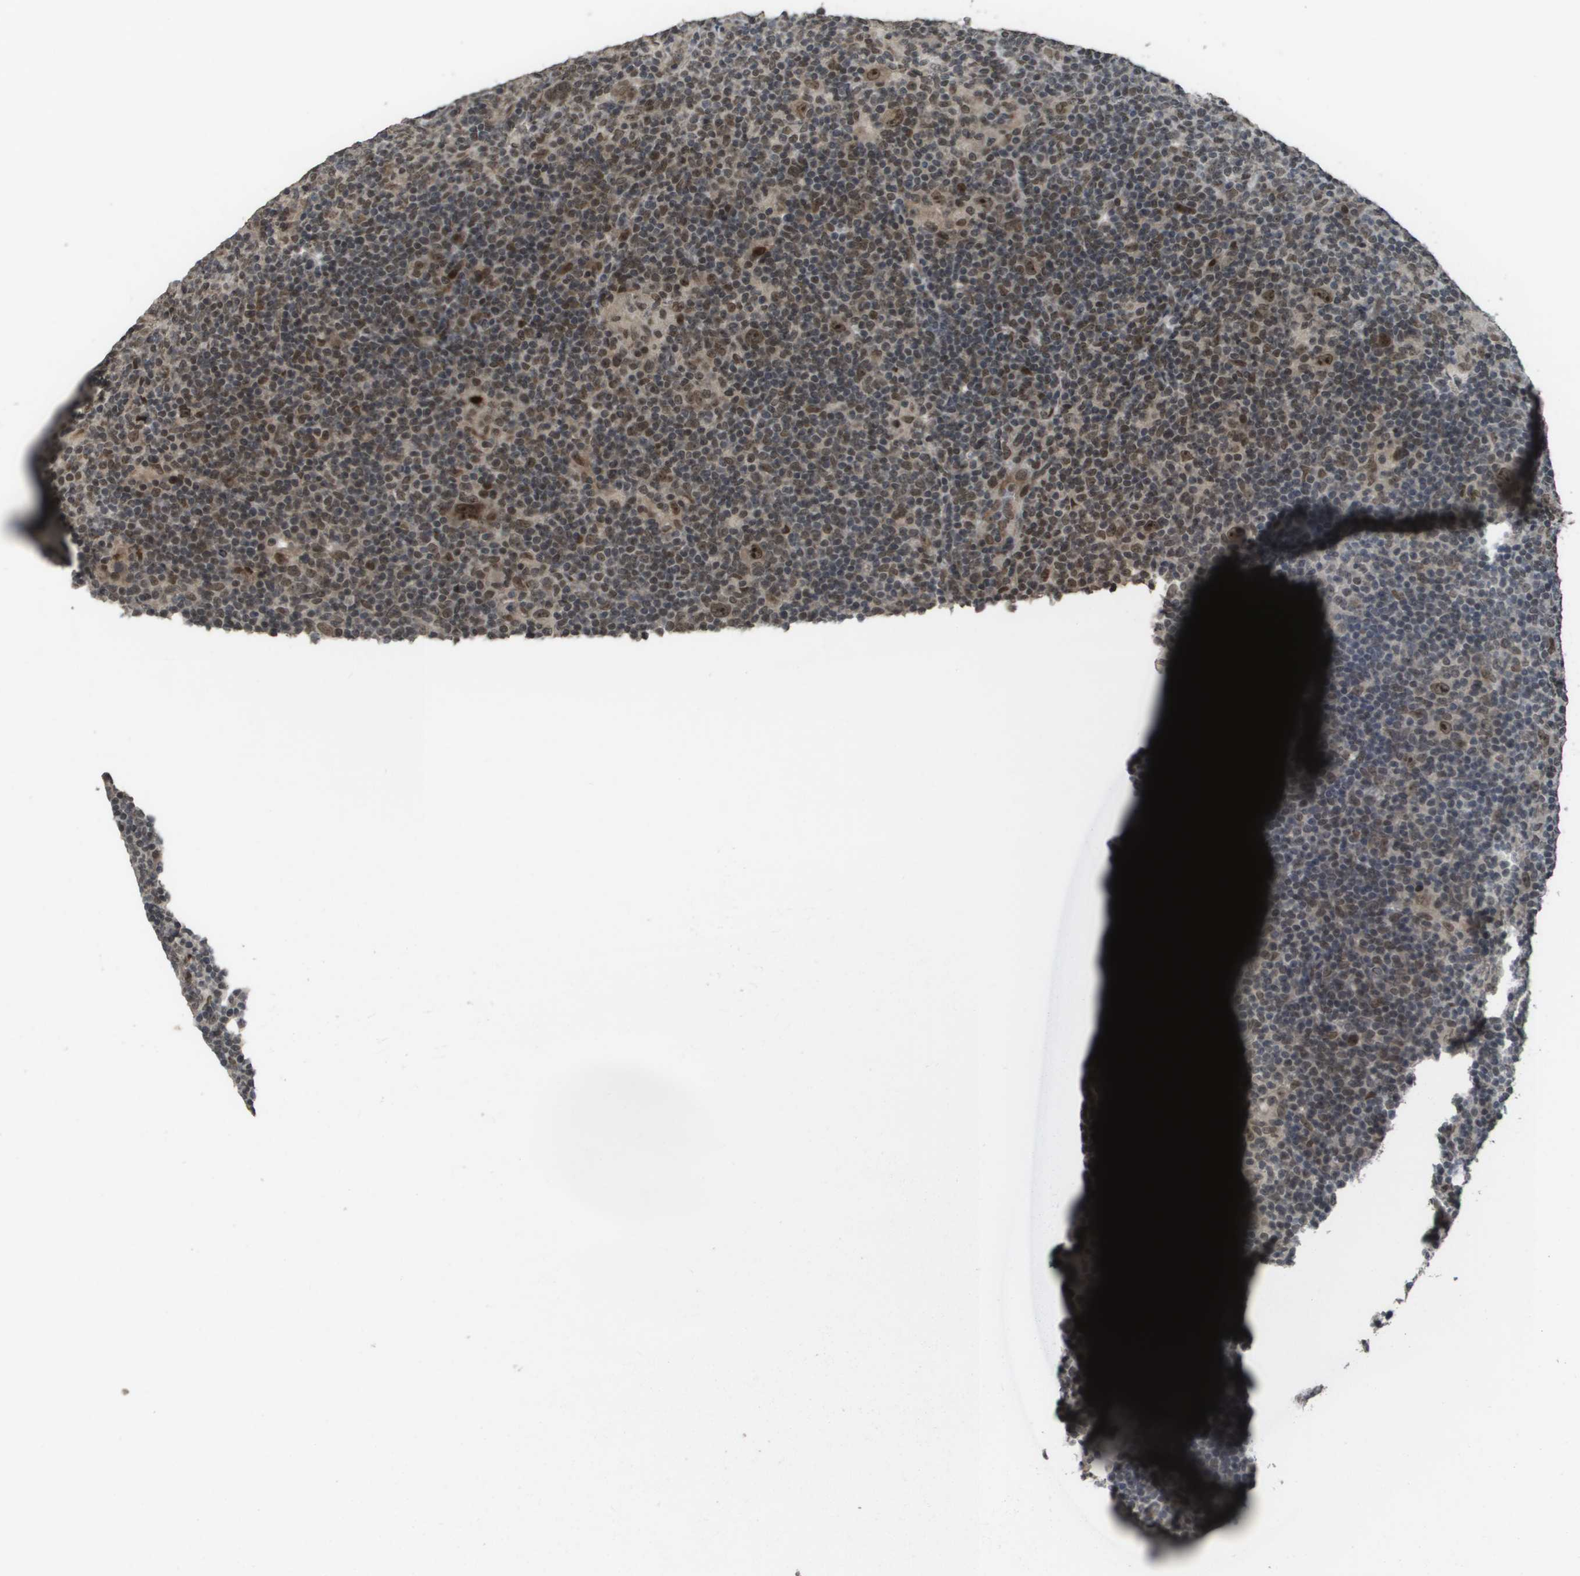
{"staining": {"intensity": "moderate", "quantity": ">75%", "location": "nuclear"}, "tissue": "lymphoma", "cell_type": "Tumor cells", "image_type": "cancer", "snomed": [{"axis": "morphology", "description": "Hodgkin's disease, NOS"}, {"axis": "topography", "description": "Lymph node"}], "caption": "Hodgkin's disease tissue displays moderate nuclear staining in approximately >75% of tumor cells, visualized by immunohistochemistry. (Stains: DAB (3,3'-diaminobenzidine) in brown, nuclei in blue, Microscopy: brightfield microscopy at high magnification).", "gene": "KAT5", "patient": {"sex": "female", "age": 57}}